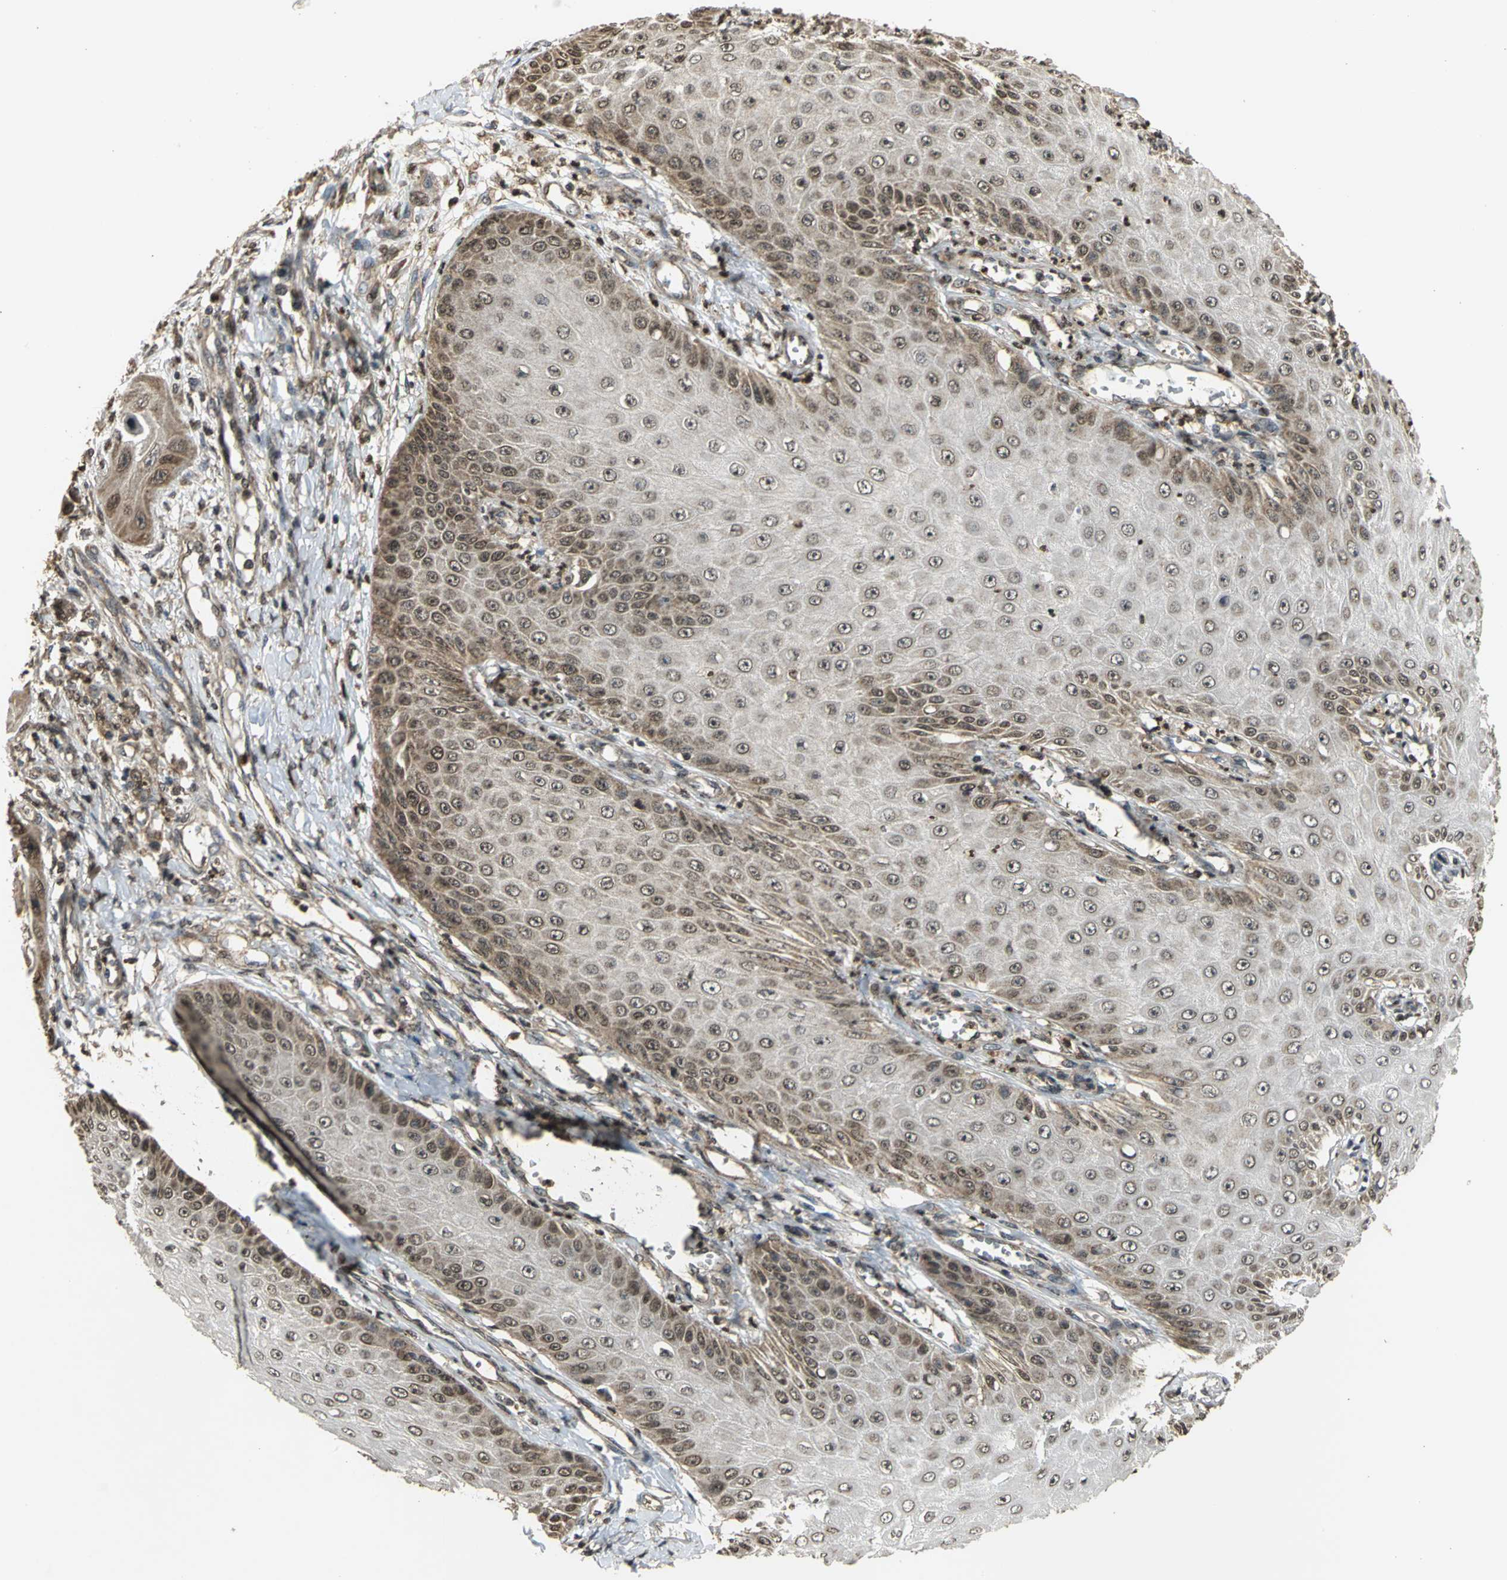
{"staining": {"intensity": "moderate", "quantity": ">75%", "location": "cytoplasmic/membranous,nuclear"}, "tissue": "skin cancer", "cell_type": "Tumor cells", "image_type": "cancer", "snomed": [{"axis": "morphology", "description": "Squamous cell carcinoma, NOS"}, {"axis": "topography", "description": "Skin"}], "caption": "This photomicrograph demonstrates skin cancer (squamous cell carcinoma) stained with IHC to label a protein in brown. The cytoplasmic/membranous and nuclear of tumor cells show moderate positivity for the protein. Nuclei are counter-stained blue.", "gene": "AHR", "patient": {"sex": "female", "age": 40}}